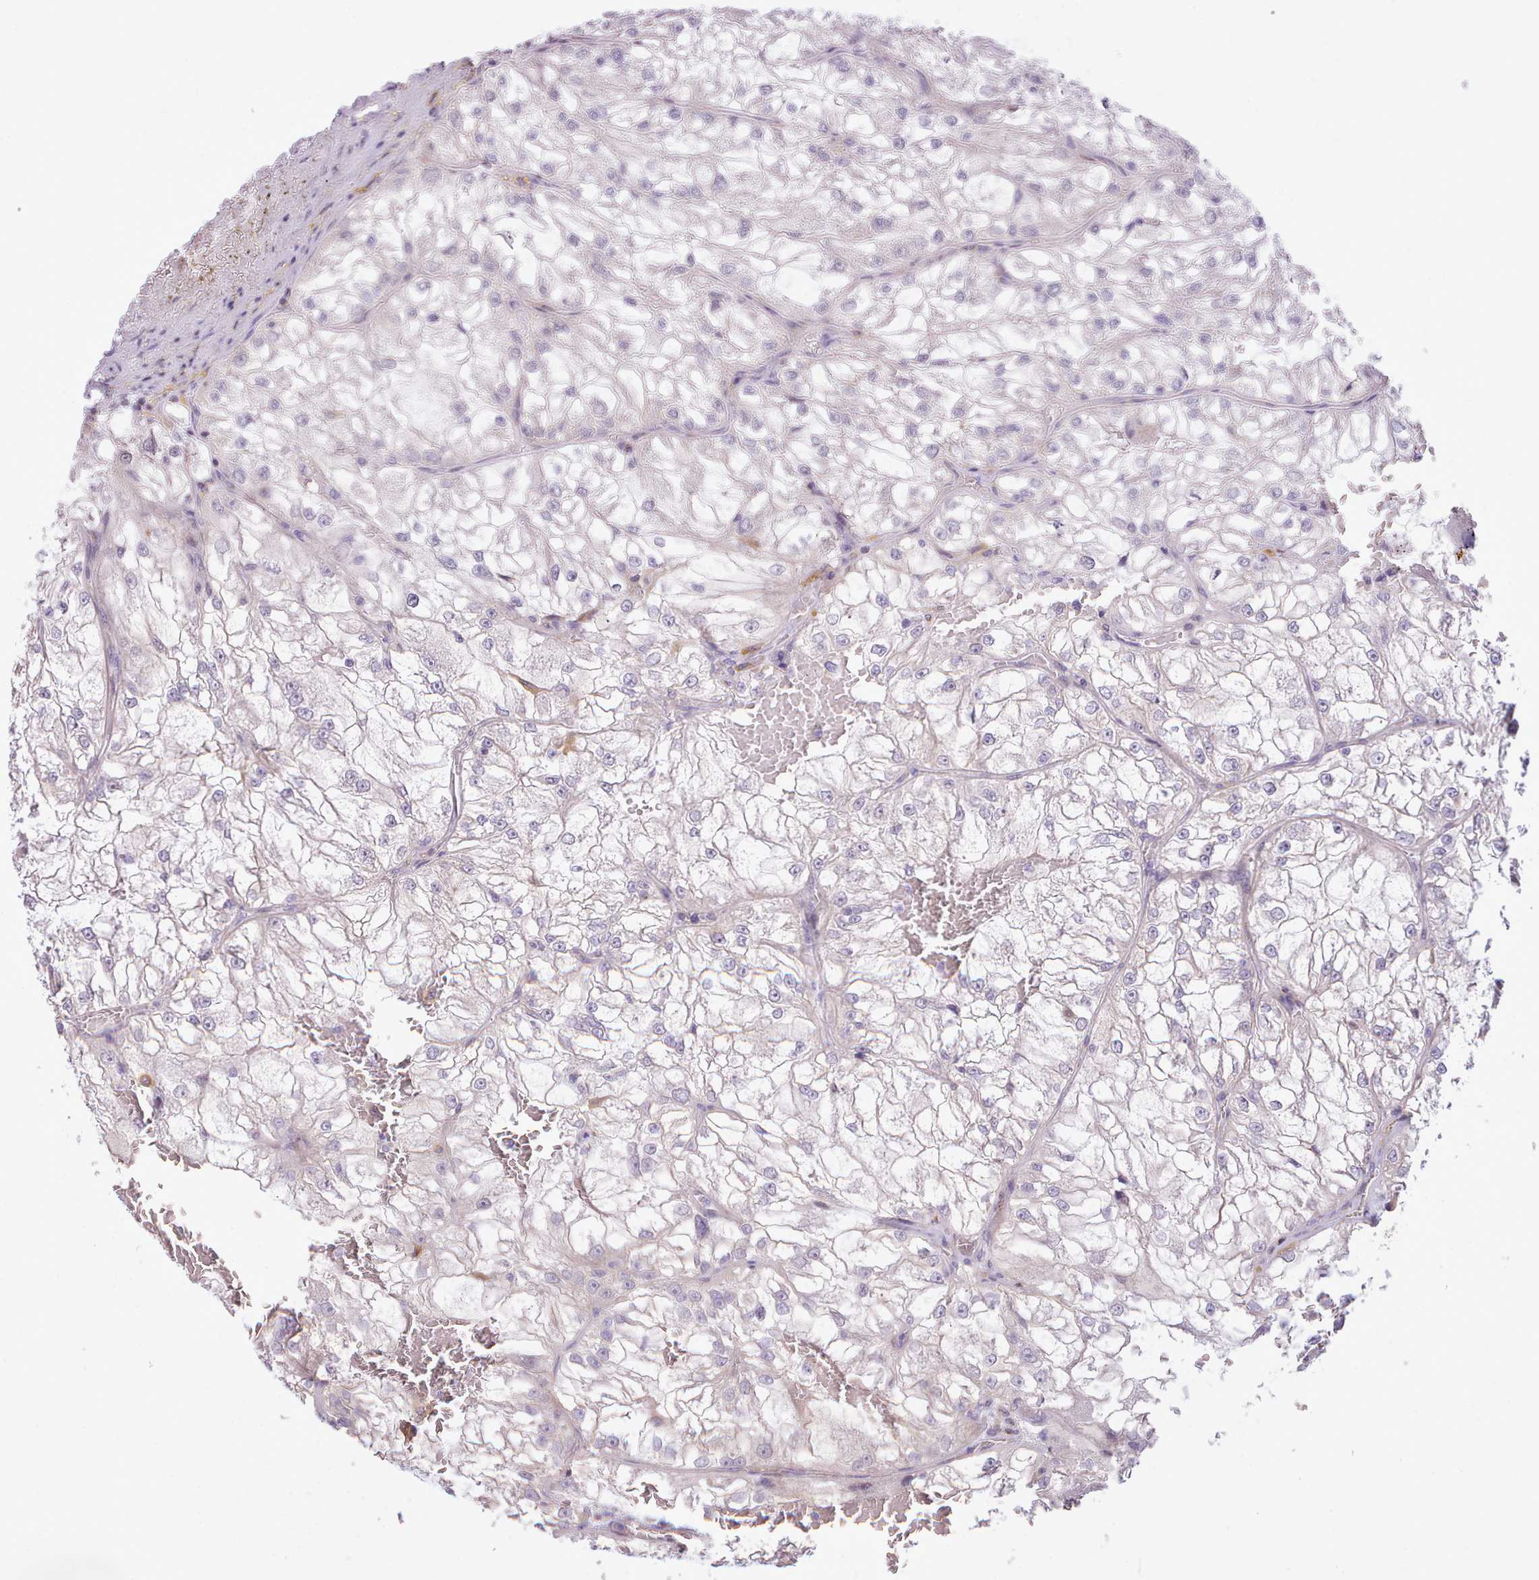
{"staining": {"intensity": "negative", "quantity": "none", "location": "none"}, "tissue": "renal cancer", "cell_type": "Tumor cells", "image_type": "cancer", "snomed": [{"axis": "morphology", "description": "Adenocarcinoma, NOS"}, {"axis": "topography", "description": "Kidney"}], "caption": "Immunohistochemistry histopathology image of neoplastic tissue: renal cancer (adenocarcinoma) stained with DAB shows no significant protein positivity in tumor cells.", "gene": "CYP2A13", "patient": {"sex": "female", "age": 72}}